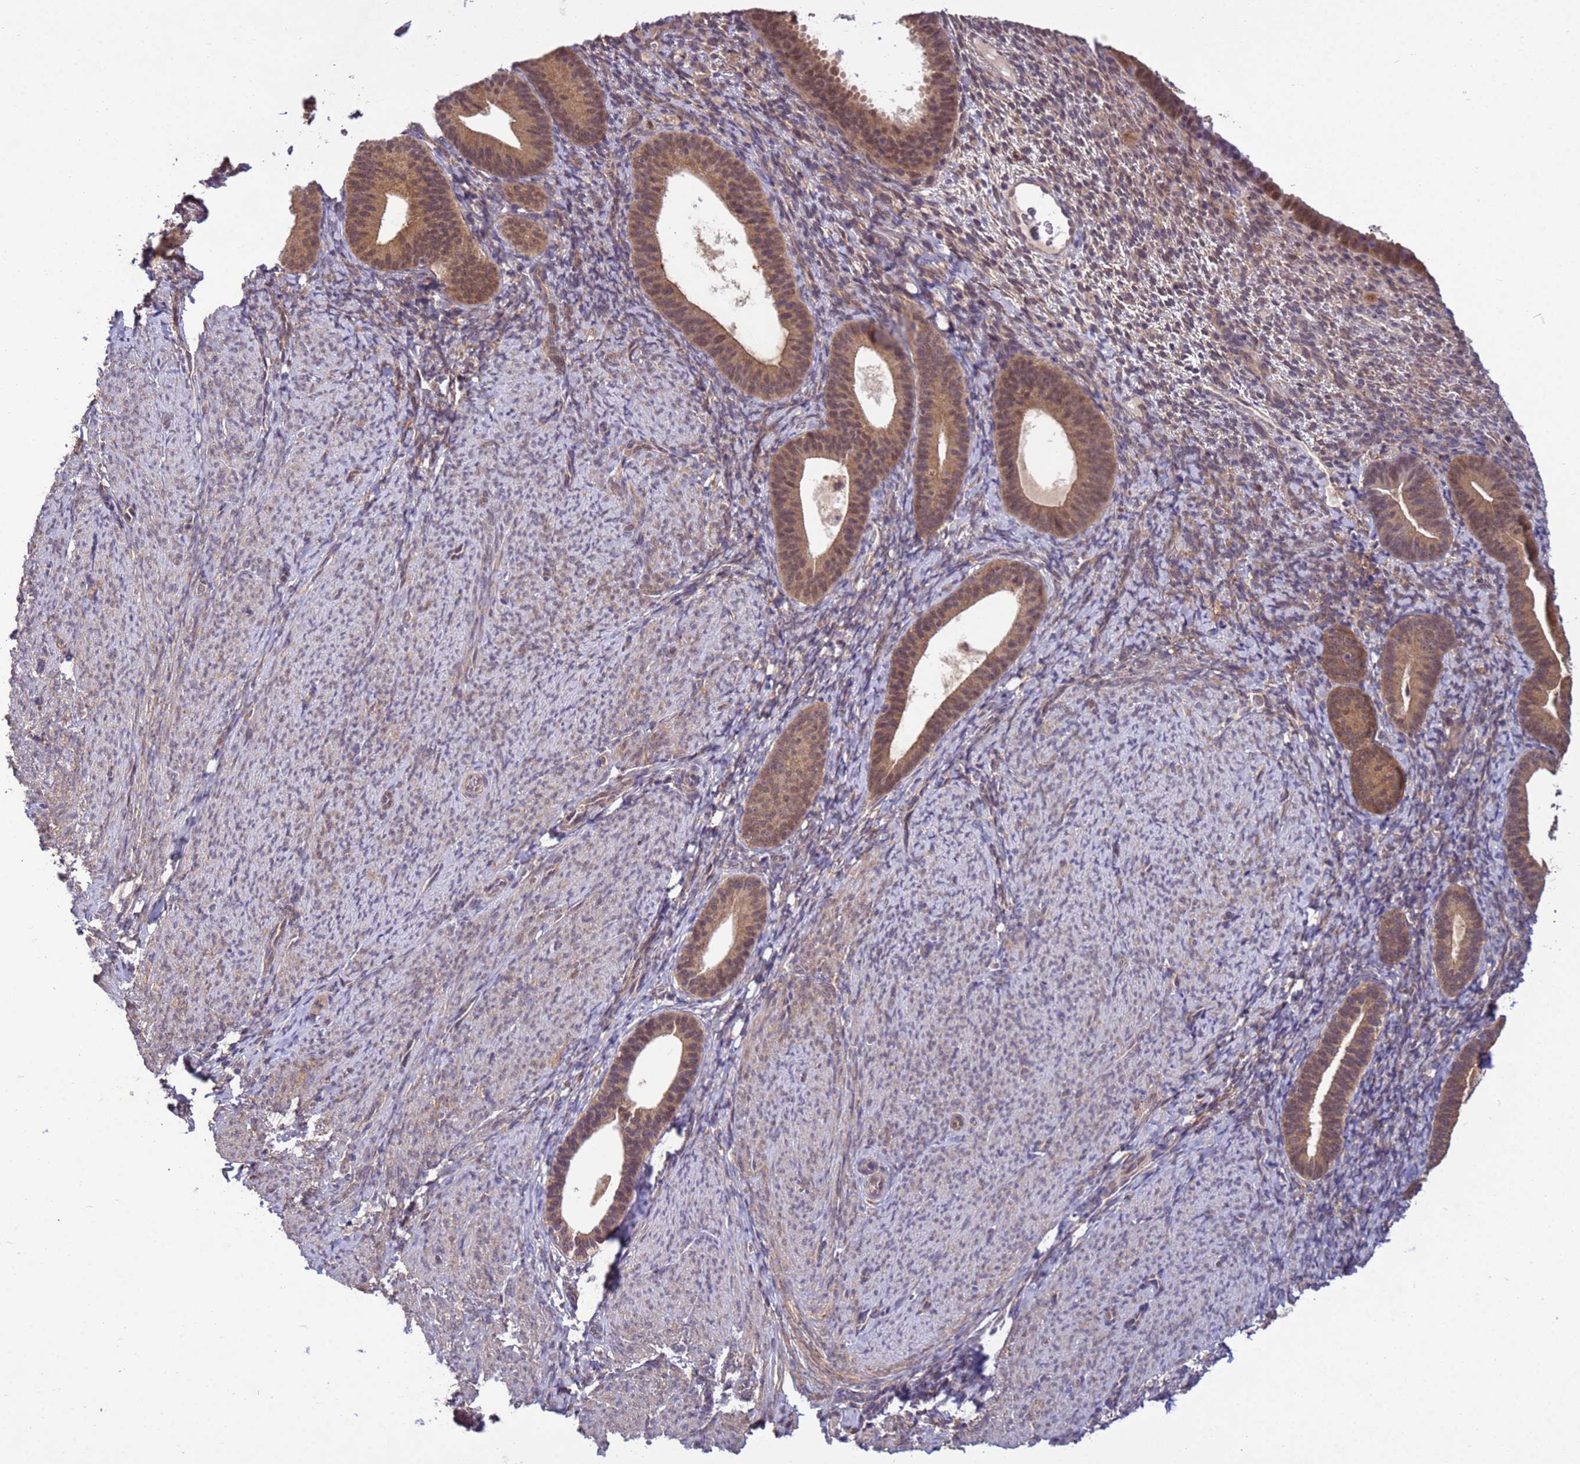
{"staining": {"intensity": "weak", "quantity": "25%-75%", "location": "cytoplasmic/membranous,nuclear"}, "tissue": "endometrium", "cell_type": "Cells in endometrial stroma", "image_type": "normal", "snomed": [{"axis": "morphology", "description": "Normal tissue, NOS"}, {"axis": "topography", "description": "Endometrium"}], "caption": "Cells in endometrial stroma reveal low levels of weak cytoplasmic/membranous,nuclear expression in about 25%-75% of cells in normal endometrium.", "gene": "NPEPPS", "patient": {"sex": "female", "age": 65}}